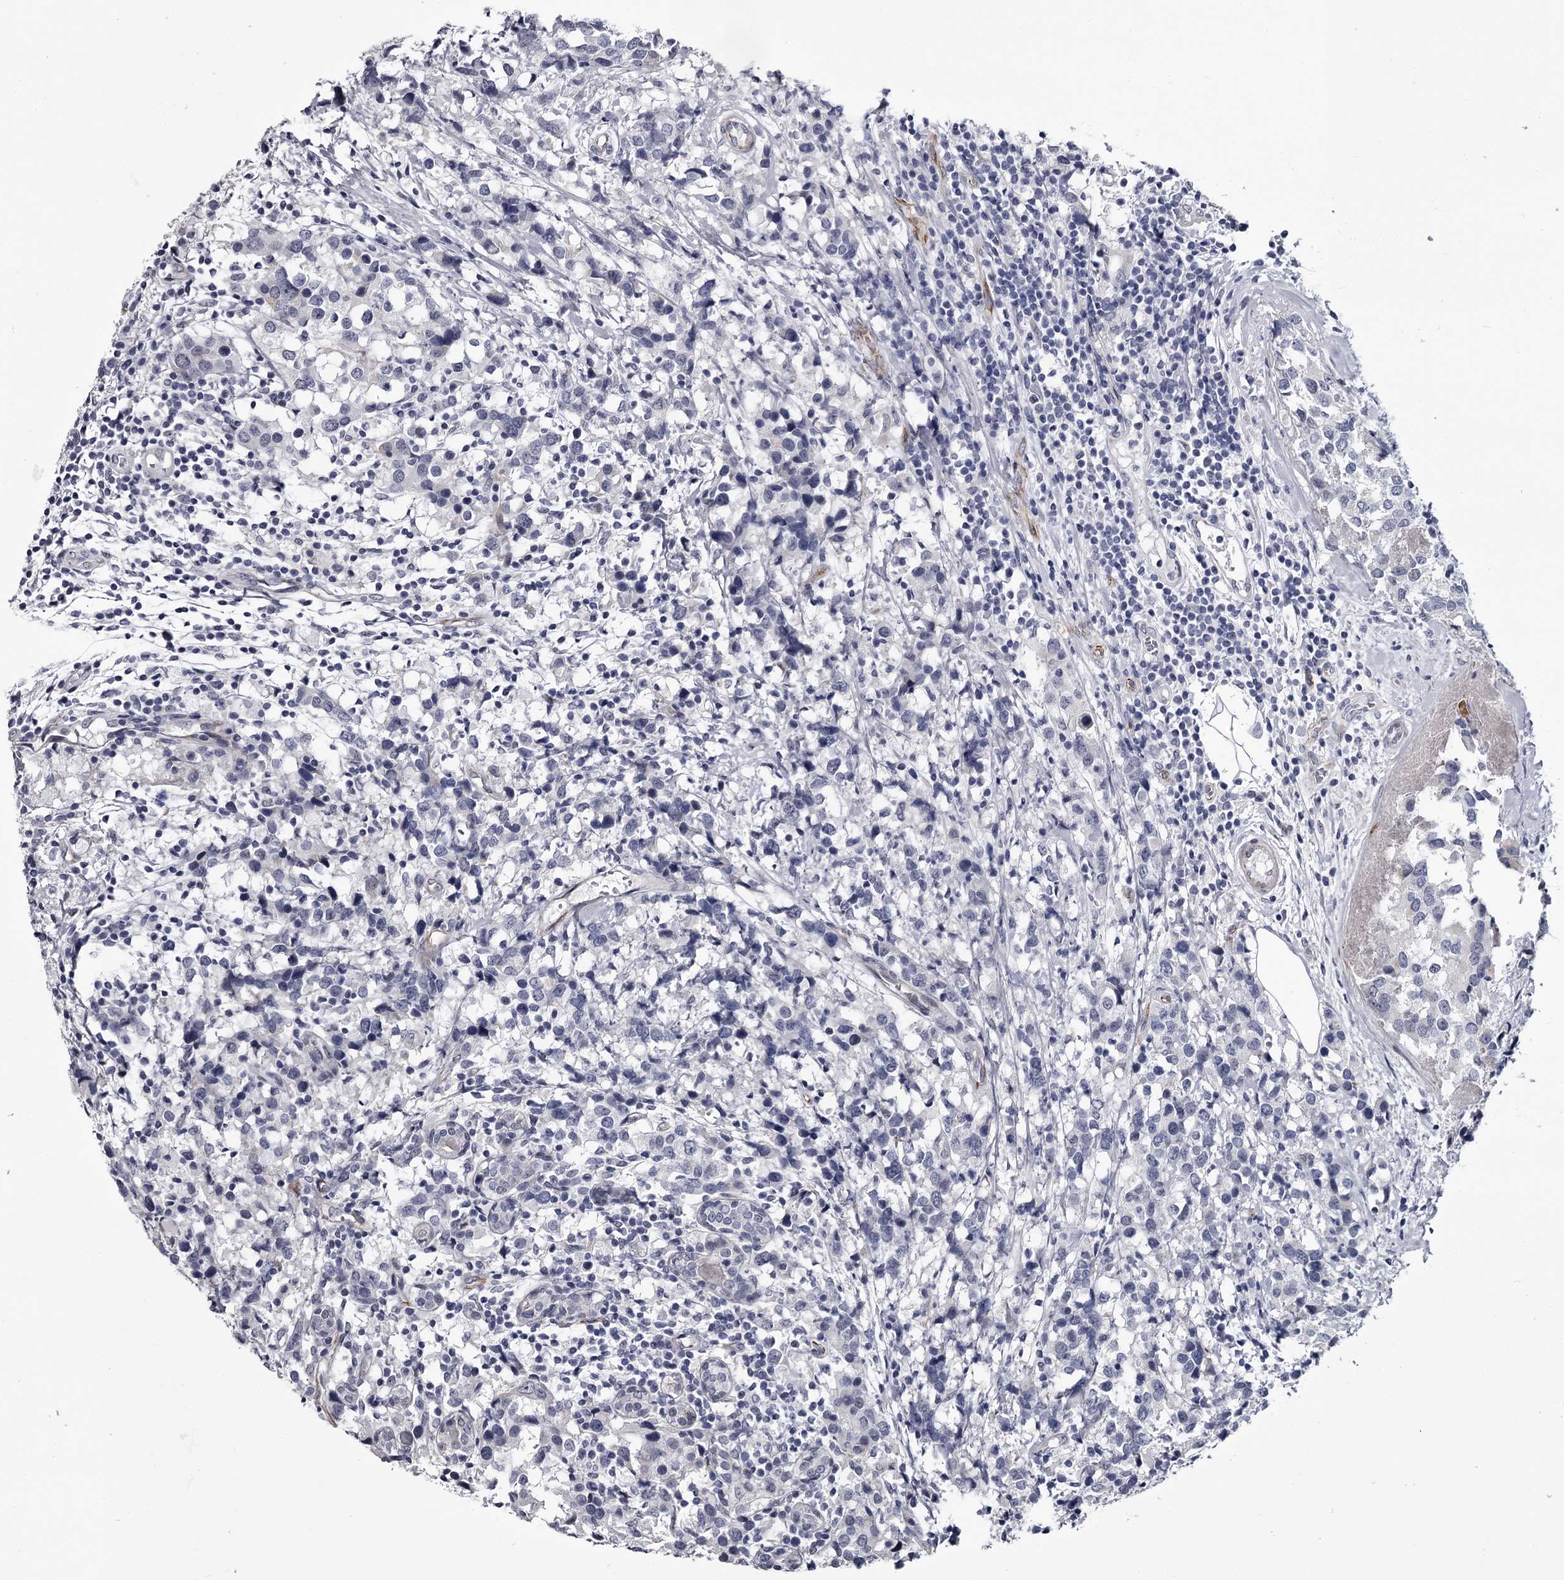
{"staining": {"intensity": "negative", "quantity": "none", "location": "none"}, "tissue": "breast cancer", "cell_type": "Tumor cells", "image_type": "cancer", "snomed": [{"axis": "morphology", "description": "Lobular carcinoma"}, {"axis": "topography", "description": "Breast"}], "caption": "Tumor cells are negative for protein expression in human lobular carcinoma (breast). The staining was performed using DAB (3,3'-diaminobenzidine) to visualize the protein expression in brown, while the nuclei were stained in blue with hematoxylin (Magnification: 20x).", "gene": "PRPF40B", "patient": {"sex": "female", "age": 59}}